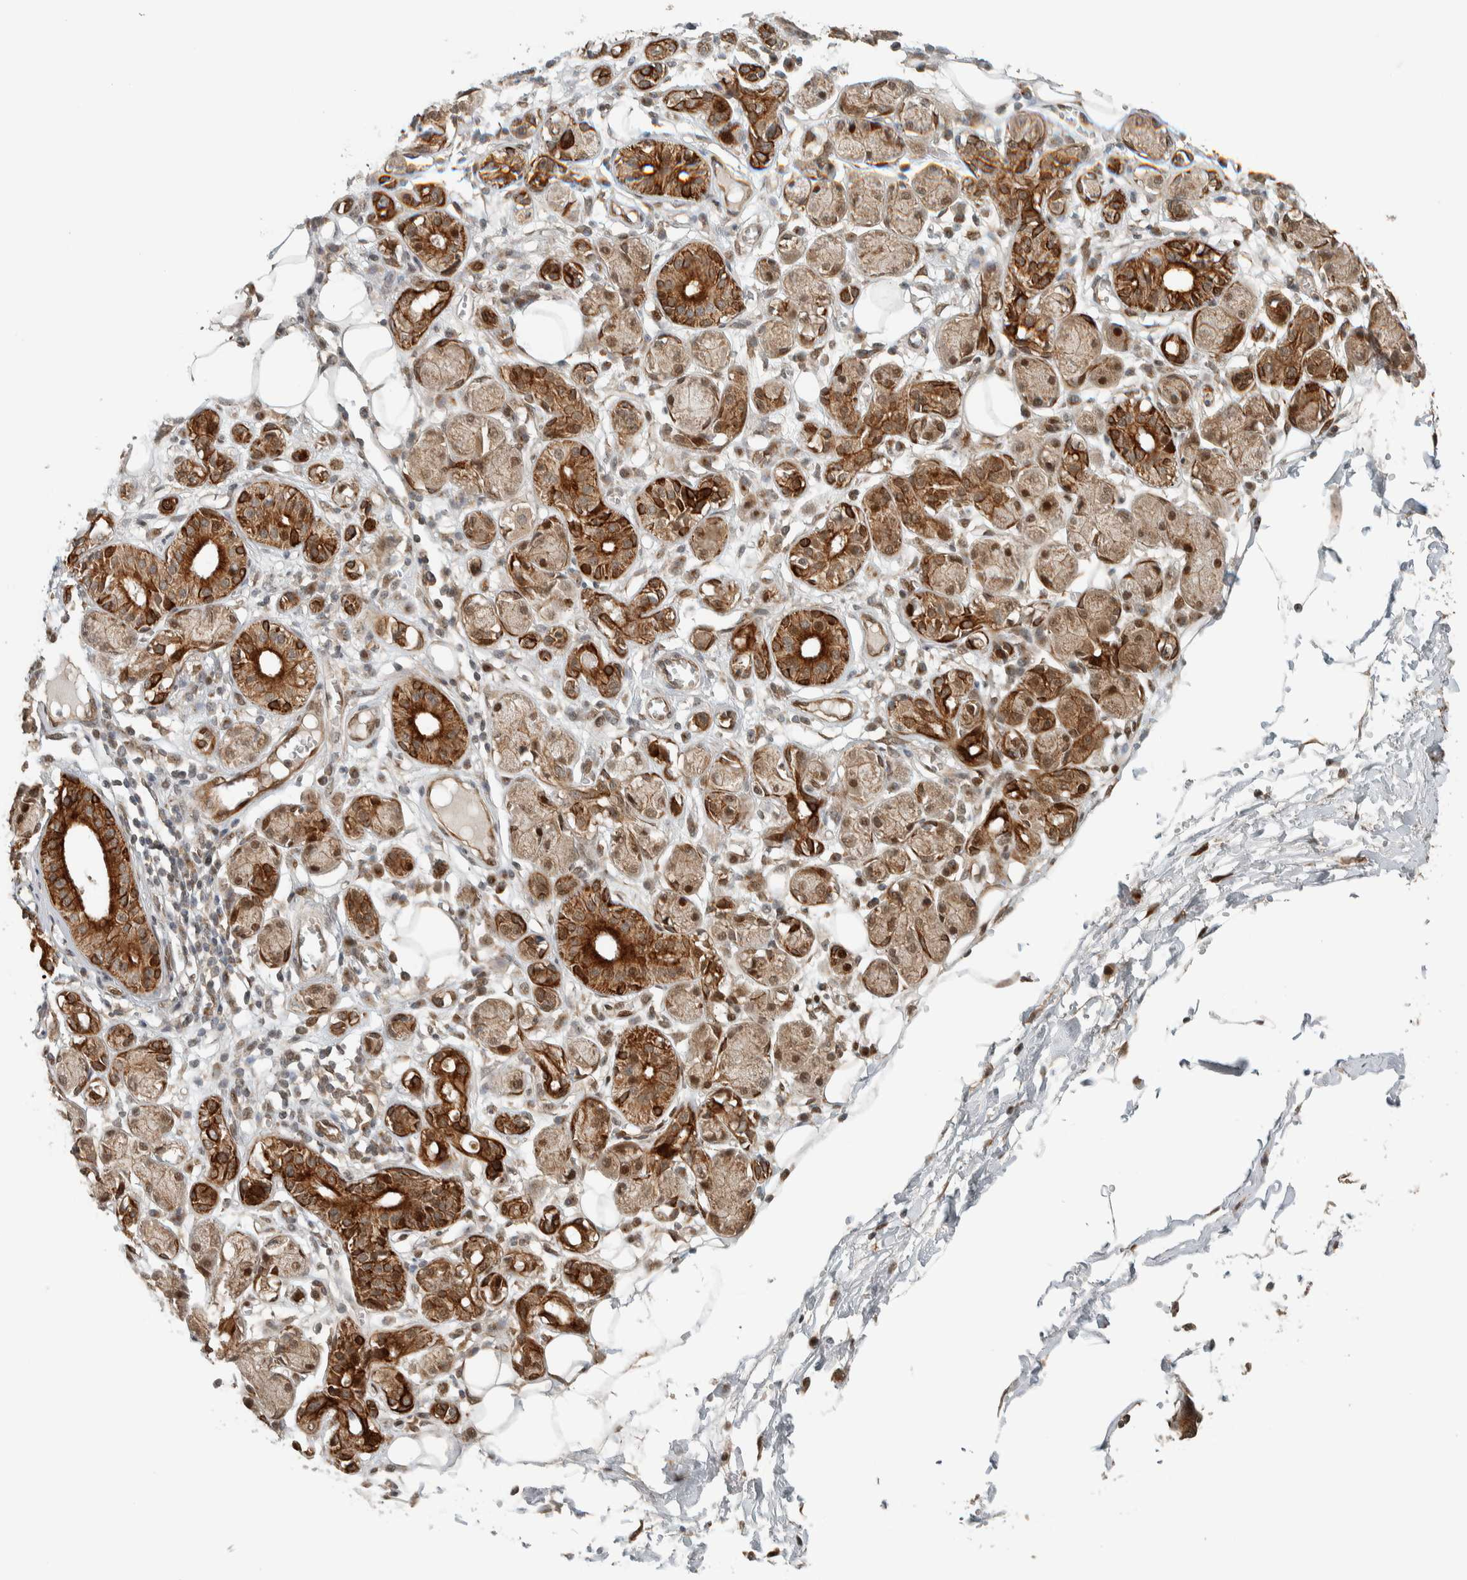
{"staining": {"intensity": "moderate", "quantity": ">75%", "location": "cytoplasmic/membranous,nuclear"}, "tissue": "adipose tissue", "cell_type": "Adipocytes", "image_type": "normal", "snomed": [{"axis": "morphology", "description": "Normal tissue, NOS"}, {"axis": "morphology", "description": "Inflammation, NOS"}, {"axis": "topography", "description": "Vascular tissue"}, {"axis": "topography", "description": "Salivary gland"}], "caption": "A brown stain labels moderate cytoplasmic/membranous,nuclear staining of a protein in adipocytes of unremarkable human adipose tissue. (IHC, brightfield microscopy, high magnification).", "gene": "STXBP4", "patient": {"sex": "female", "age": 75}}